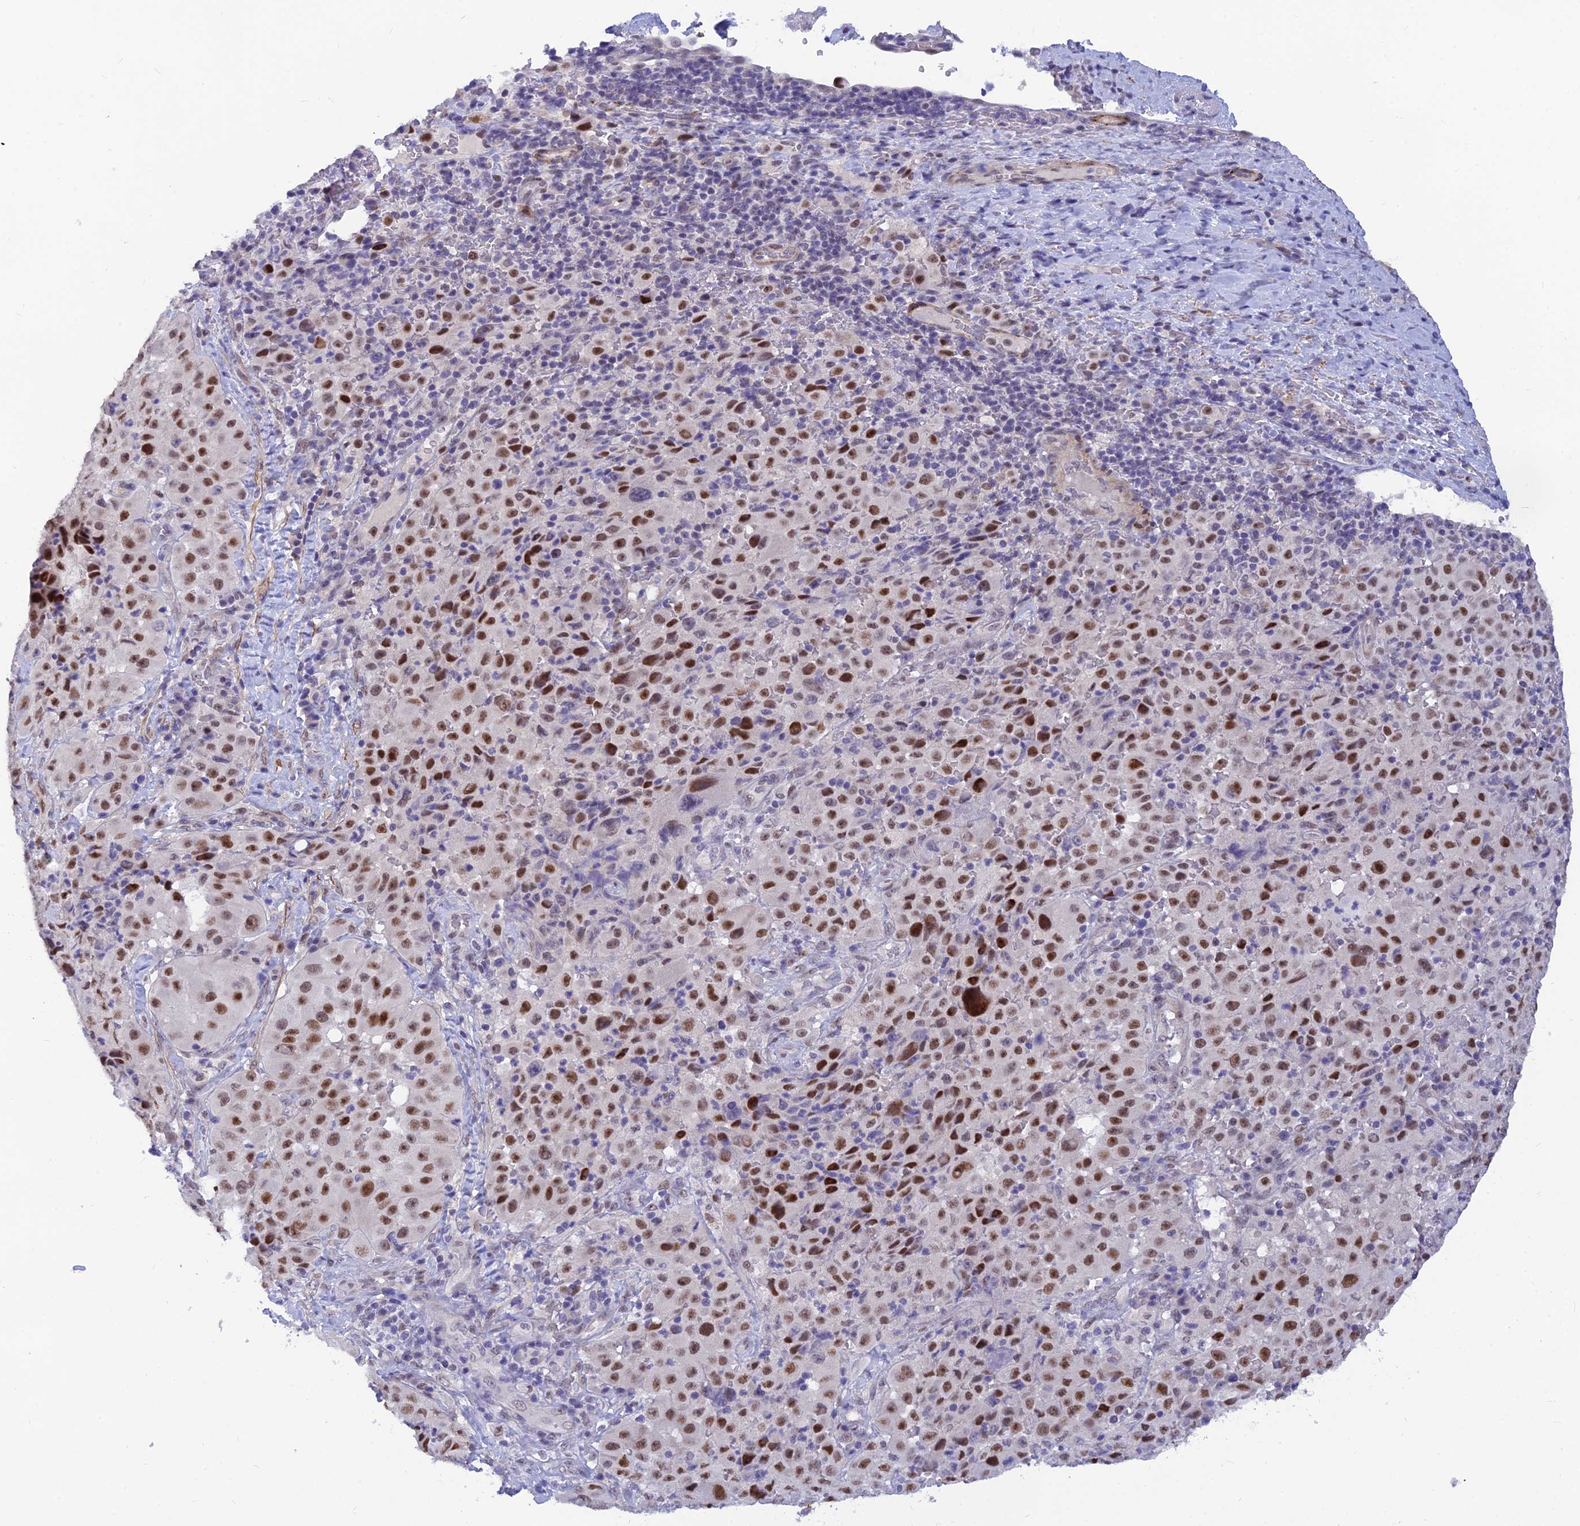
{"staining": {"intensity": "strong", "quantity": ">75%", "location": "nuclear"}, "tissue": "melanoma", "cell_type": "Tumor cells", "image_type": "cancer", "snomed": [{"axis": "morphology", "description": "Malignant melanoma, Metastatic site"}, {"axis": "topography", "description": "Lymph node"}], "caption": "IHC (DAB (3,3'-diaminobenzidine)) staining of human melanoma reveals strong nuclear protein staining in about >75% of tumor cells. The staining is performed using DAB (3,3'-diaminobenzidine) brown chromogen to label protein expression. The nuclei are counter-stained blue using hematoxylin.", "gene": "CLK4", "patient": {"sex": "male", "age": 62}}